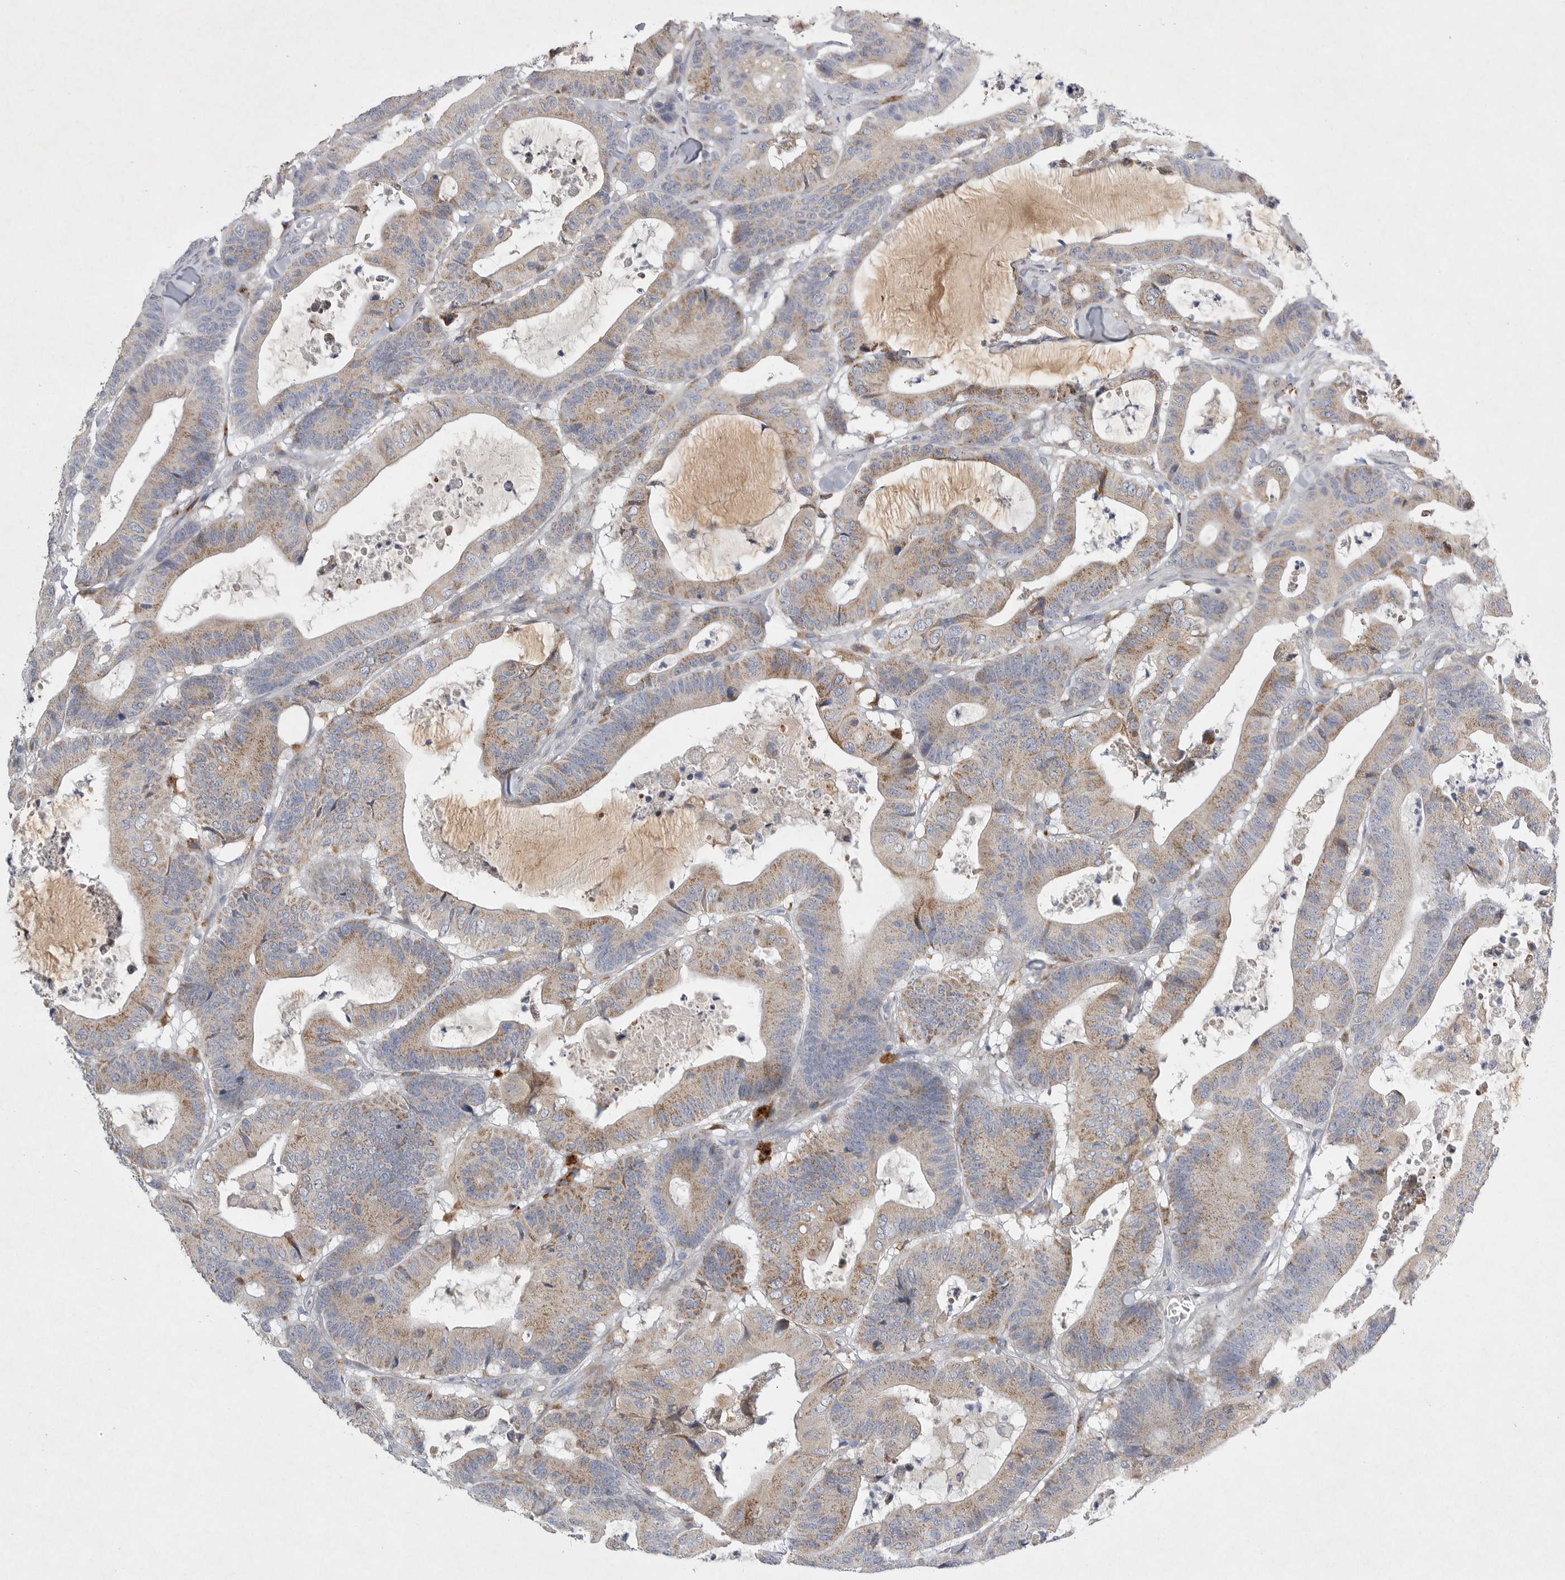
{"staining": {"intensity": "moderate", "quantity": "25%-75%", "location": "cytoplasmic/membranous"}, "tissue": "colorectal cancer", "cell_type": "Tumor cells", "image_type": "cancer", "snomed": [{"axis": "morphology", "description": "Adenocarcinoma, NOS"}, {"axis": "topography", "description": "Colon"}], "caption": "Brown immunohistochemical staining in colorectal adenocarcinoma reveals moderate cytoplasmic/membranous positivity in about 25%-75% of tumor cells.", "gene": "EDEM3", "patient": {"sex": "female", "age": 84}}